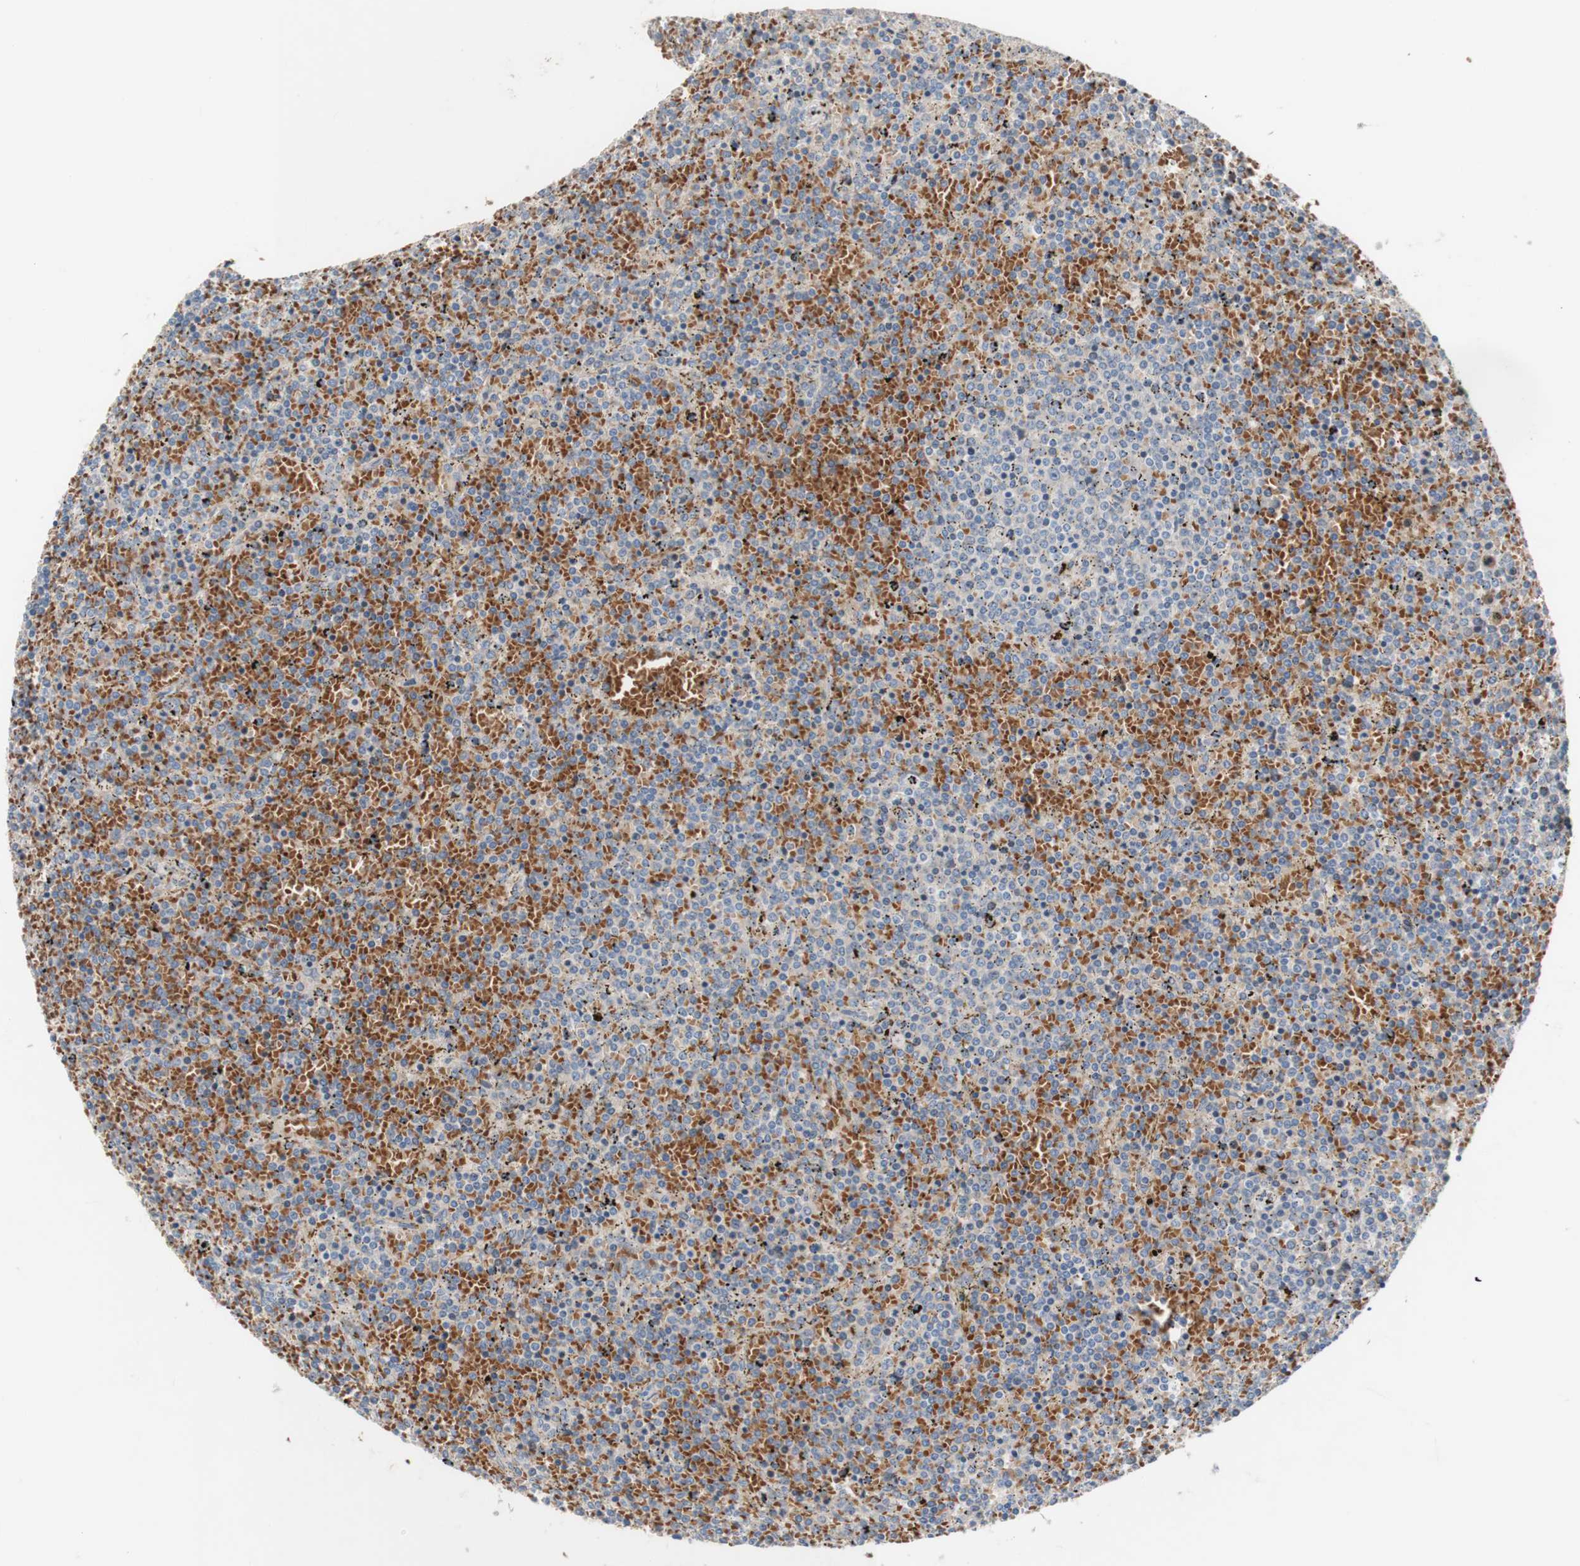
{"staining": {"intensity": "negative", "quantity": "none", "location": "none"}, "tissue": "lymphoma", "cell_type": "Tumor cells", "image_type": "cancer", "snomed": [{"axis": "morphology", "description": "Malignant lymphoma, non-Hodgkin's type, Low grade"}, {"axis": "topography", "description": "Spleen"}], "caption": "The immunohistochemistry (IHC) photomicrograph has no significant positivity in tumor cells of low-grade malignant lymphoma, non-Hodgkin's type tissue.", "gene": "CDON", "patient": {"sex": "female", "age": 77}}